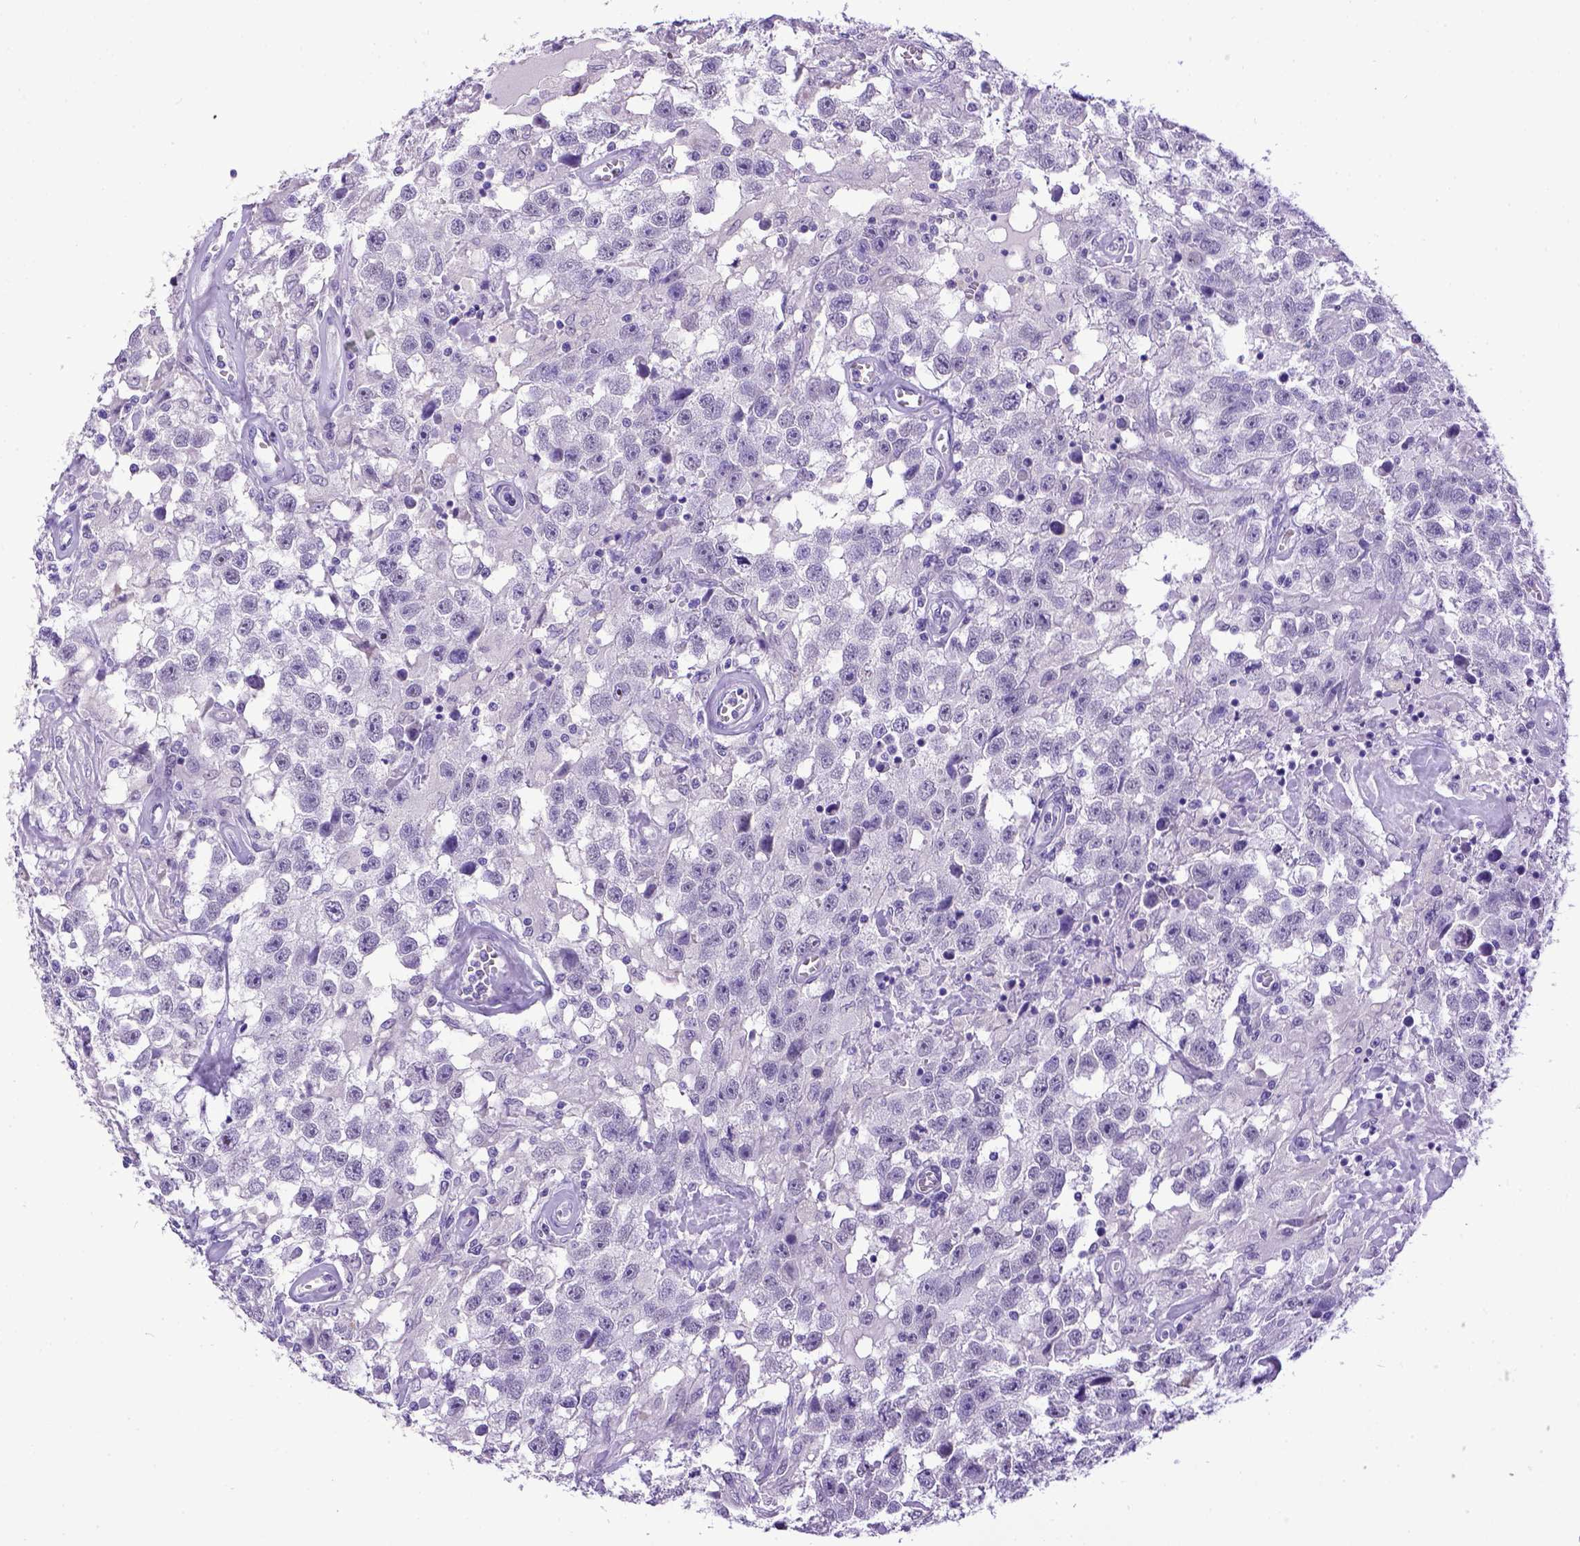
{"staining": {"intensity": "negative", "quantity": "none", "location": "none"}, "tissue": "testis cancer", "cell_type": "Tumor cells", "image_type": "cancer", "snomed": [{"axis": "morphology", "description": "Seminoma, NOS"}, {"axis": "topography", "description": "Testis"}], "caption": "A high-resolution photomicrograph shows immunohistochemistry staining of seminoma (testis), which reveals no significant expression in tumor cells. (DAB immunohistochemistry, high magnification).", "gene": "ESR1", "patient": {"sex": "male", "age": 43}}